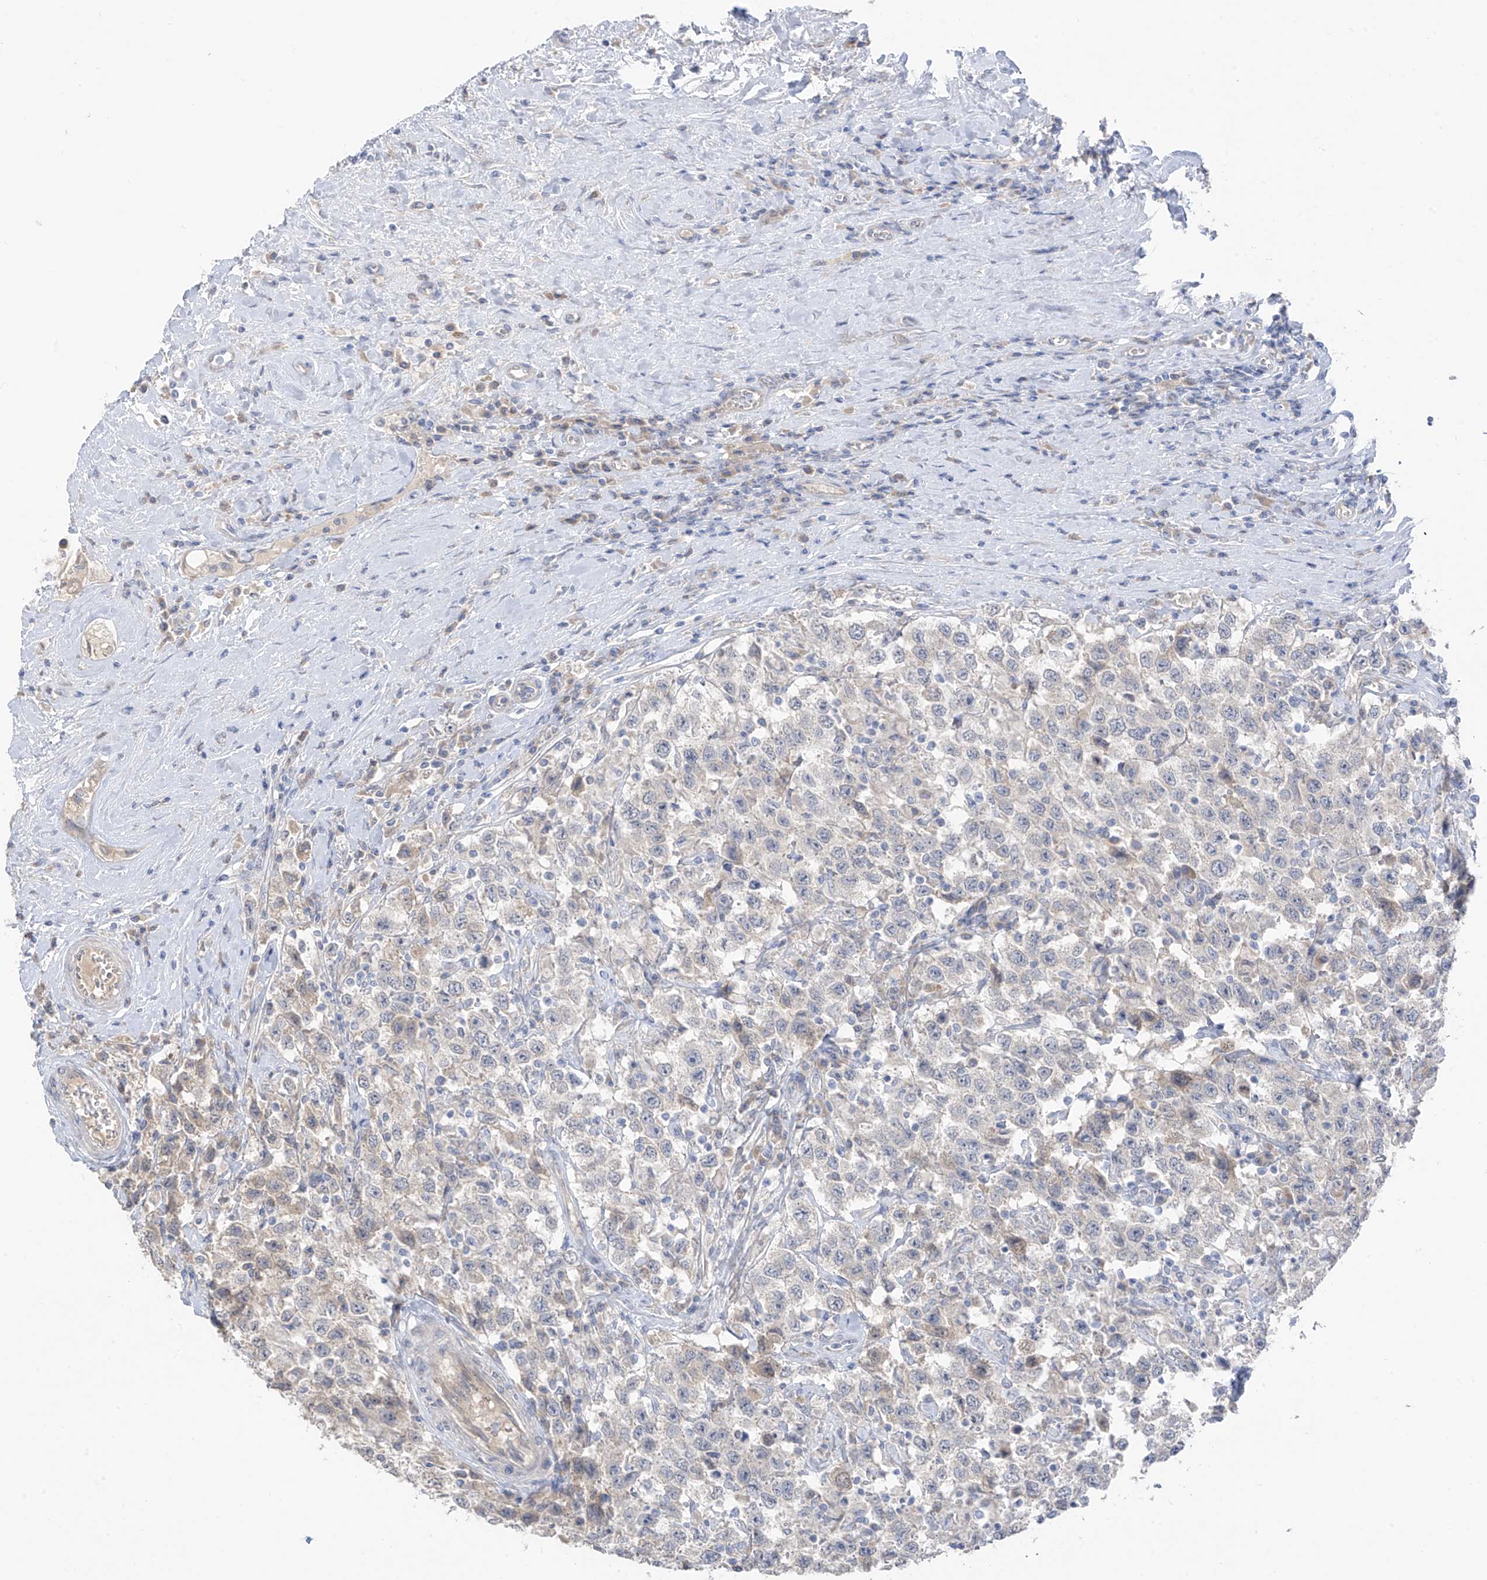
{"staining": {"intensity": "negative", "quantity": "none", "location": "none"}, "tissue": "testis cancer", "cell_type": "Tumor cells", "image_type": "cancer", "snomed": [{"axis": "morphology", "description": "Seminoma, NOS"}, {"axis": "topography", "description": "Testis"}], "caption": "Immunohistochemical staining of seminoma (testis) reveals no significant positivity in tumor cells.", "gene": "NALCN", "patient": {"sex": "male", "age": 41}}